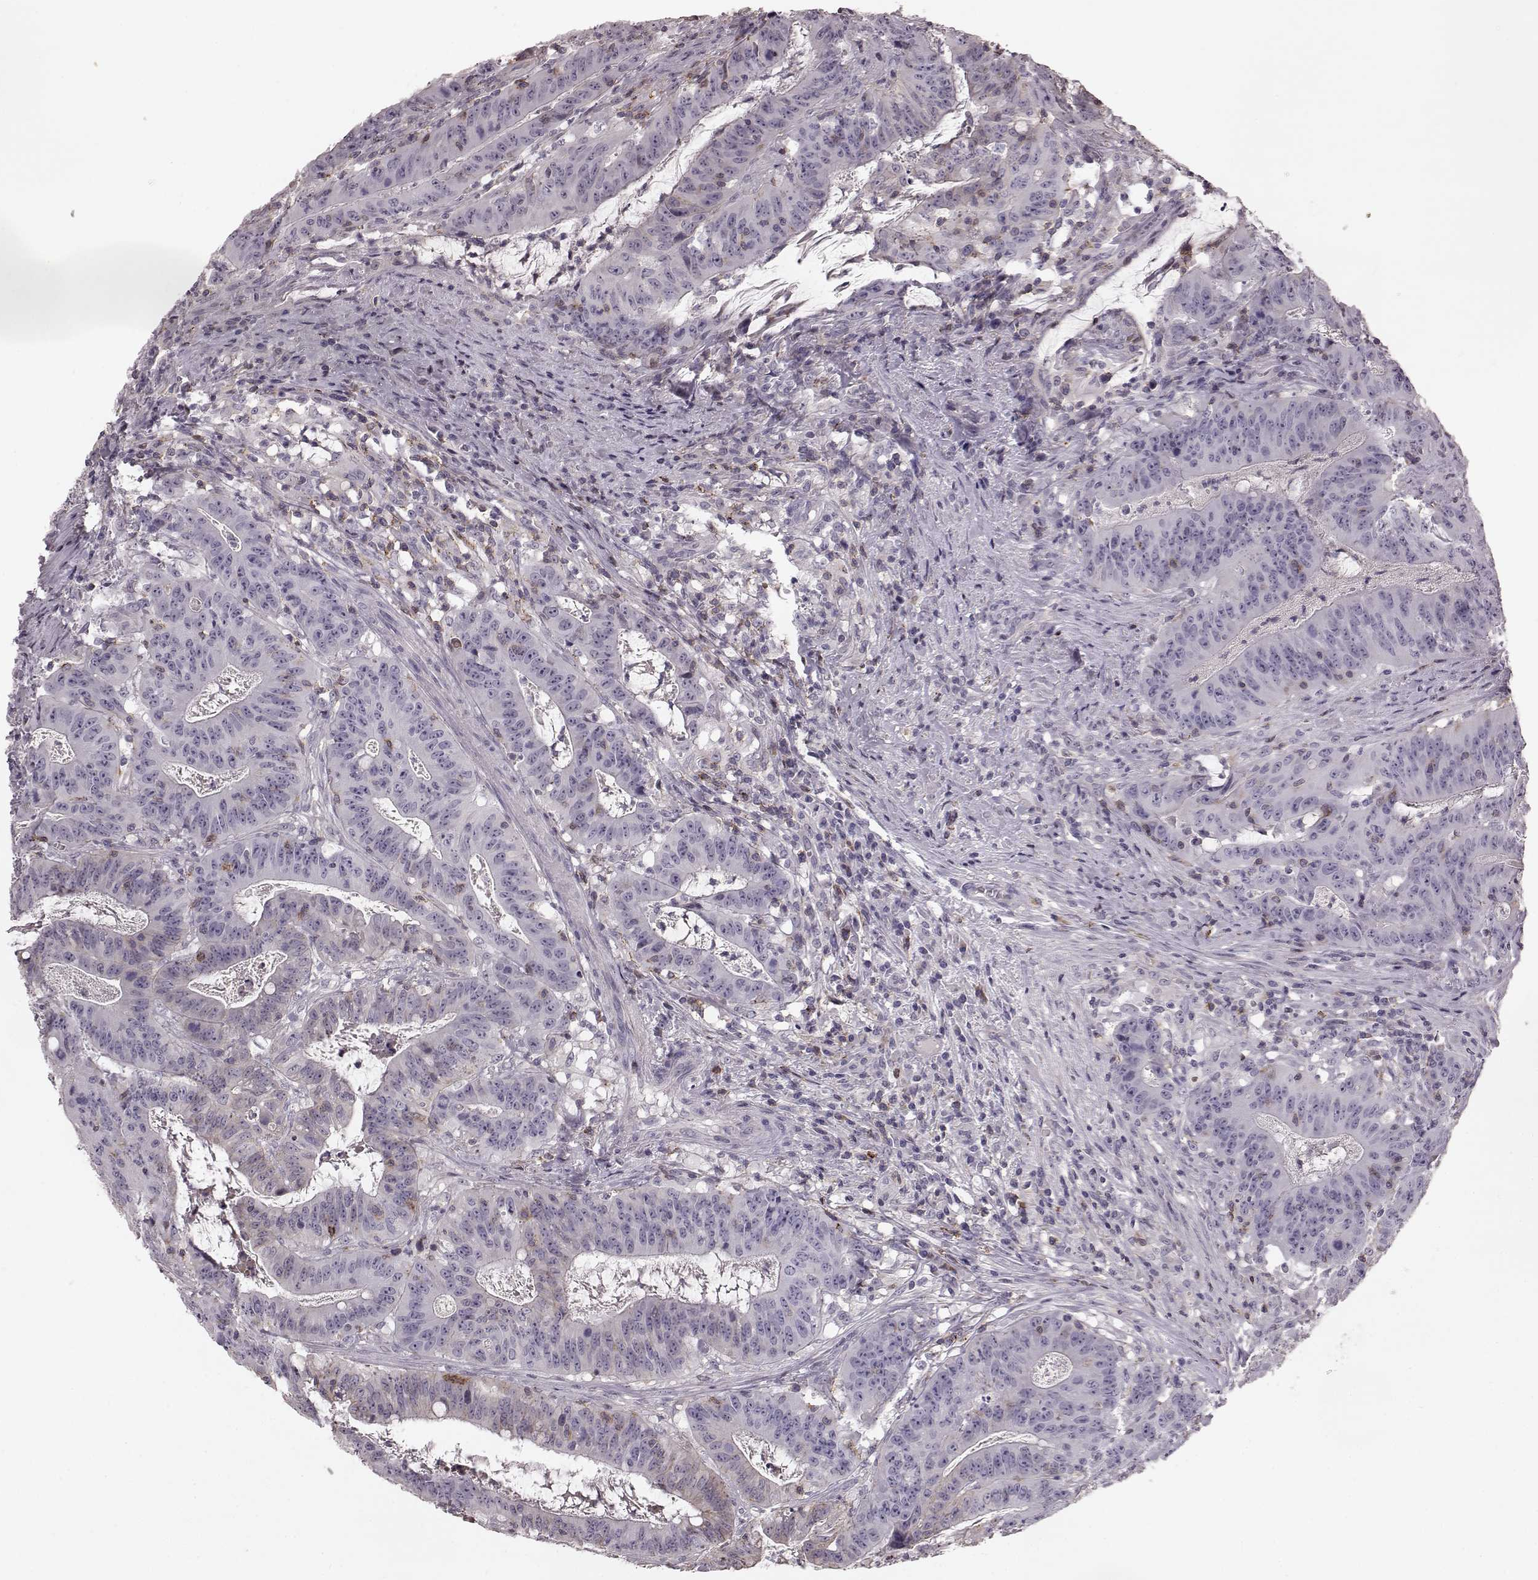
{"staining": {"intensity": "negative", "quantity": "none", "location": "none"}, "tissue": "colorectal cancer", "cell_type": "Tumor cells", "image_type": "cancer", "snomed": [{"axis": "morphology", "description": "Adenocarcinoma, NOS"}, {"axis": "topography", "description": "Colon"}], "caption": "High power microscopy micrograph of an immunohistochemistry (IHC) image of colorectal cancer, revealing no significant staining in tumor cells. Brightfield microscopy of immunohistochemistry (IHC) stained with DAB (3,3'-diaminobenzidine) (brown) and hematoxylin (blue), captured at high magnification.", "gene": "PDCD1", "patient": {"sex": "male", "age": 33}}